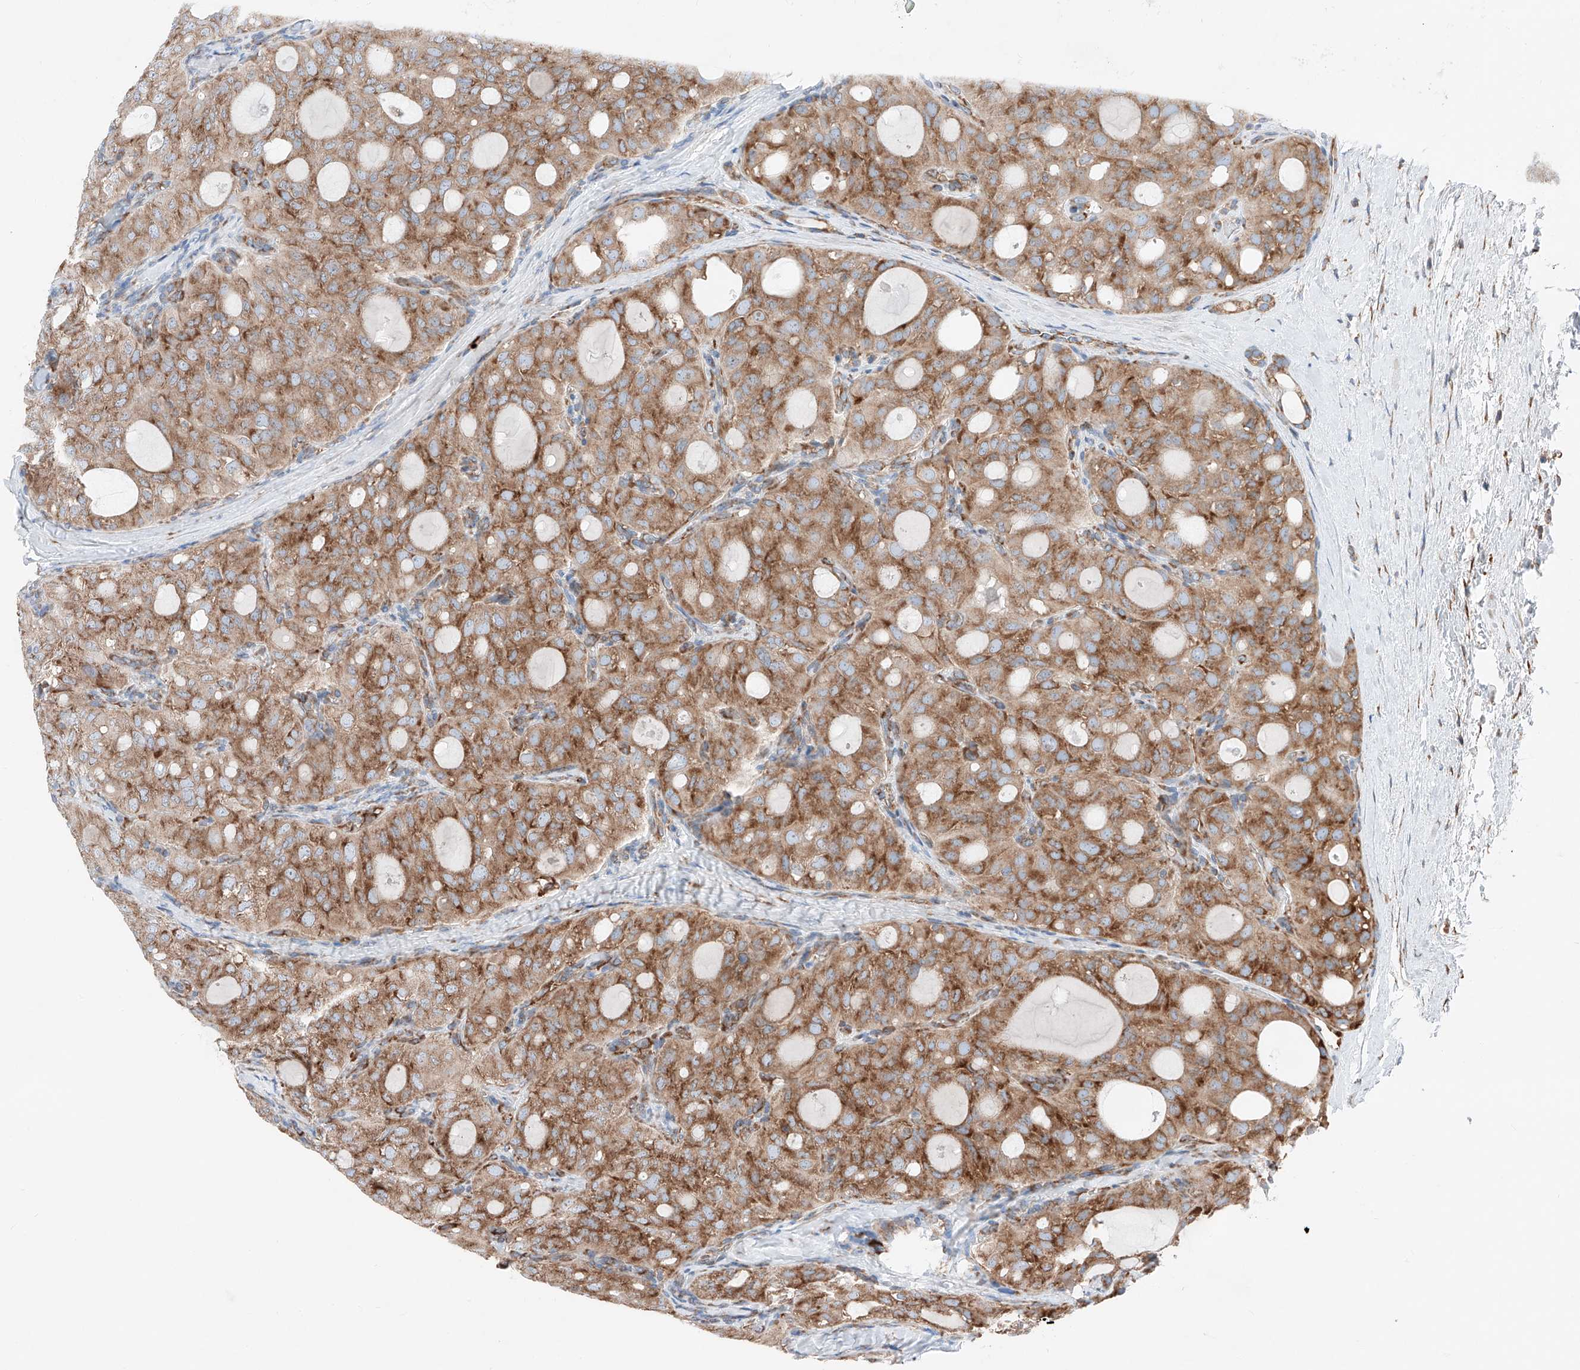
{"staining": {"intensity": "moderate", "quantity": ">75%", "location": "cytoplasmic/membranous"}, "tissue": "thyroid cancer", "cell_type": "Tumor cells", "image_type": "cancer", "snomed": [{"axis": "morphology", "description": "Follicular adenoma carcinoma, NOS"}, {"axis": "topography", "description": "Thyroid gland"}], "caption": "Human thyroid follicular adenoma carcinoma stained with a protein marker demonstrates moderate staining in tumor cells.", "gene": "CRELD1", "patient": {"sex": "male", "age": 75}}